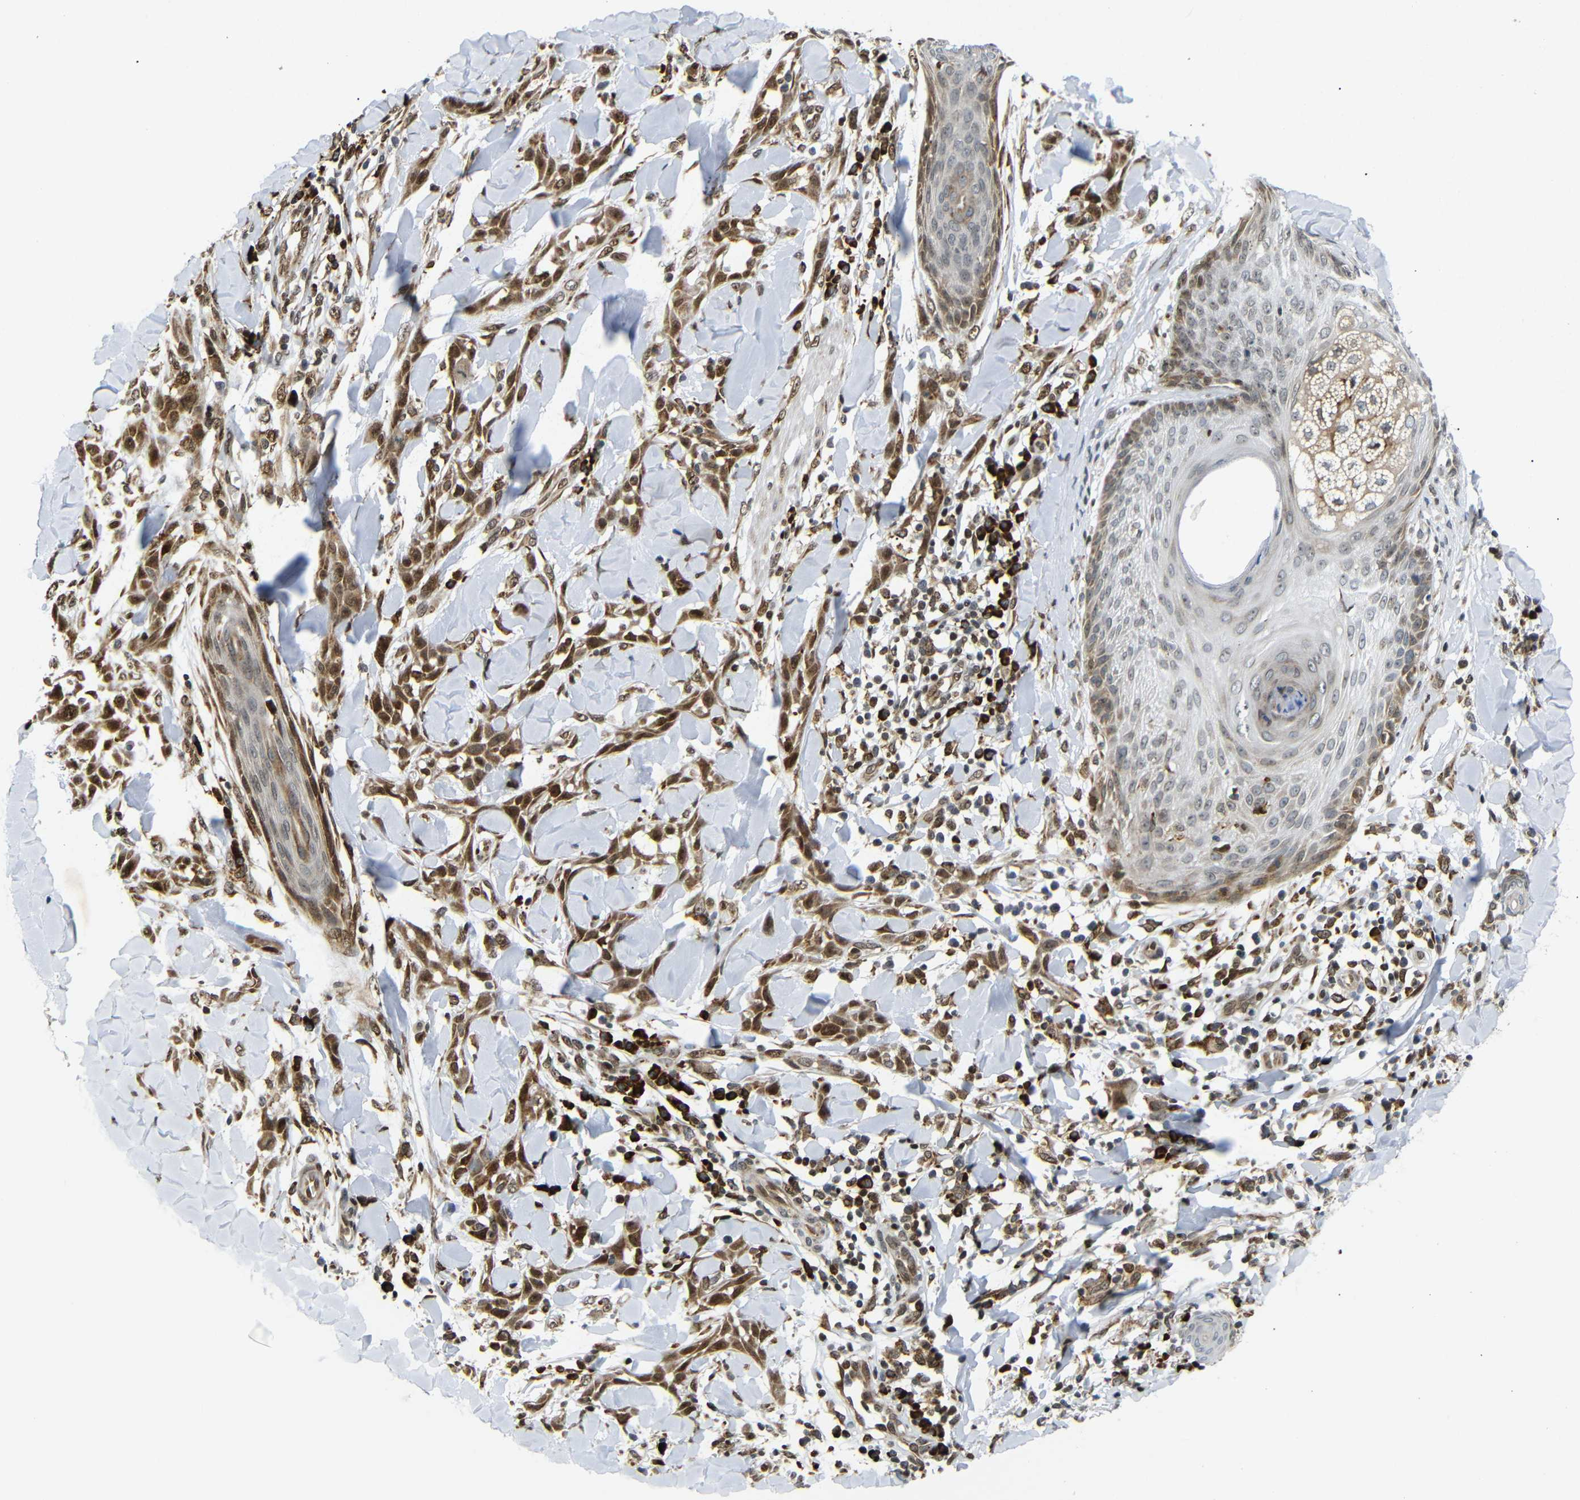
{"staining": {"intensity": "strong", "quantity": ">75%", "location": "cytoplasmic/membranous,nuclear"}, "tissue": "skin cancer", "cell_type": "Tumor cells", "image_type": "cancer", "snomed": [{"axis": "morphology", "description": "Squamous cell carcinoma, NOS"}, {"axis": "topography", "description": "Skin"}], "caption": "Strong cytoplasmic/membranous and nuclear protein expression is seen in about >75% of tumor cells in squamous cell carcinoma (skin).", "gene": "SPCS2", "patient": {"sex": "male", "age": 24}}